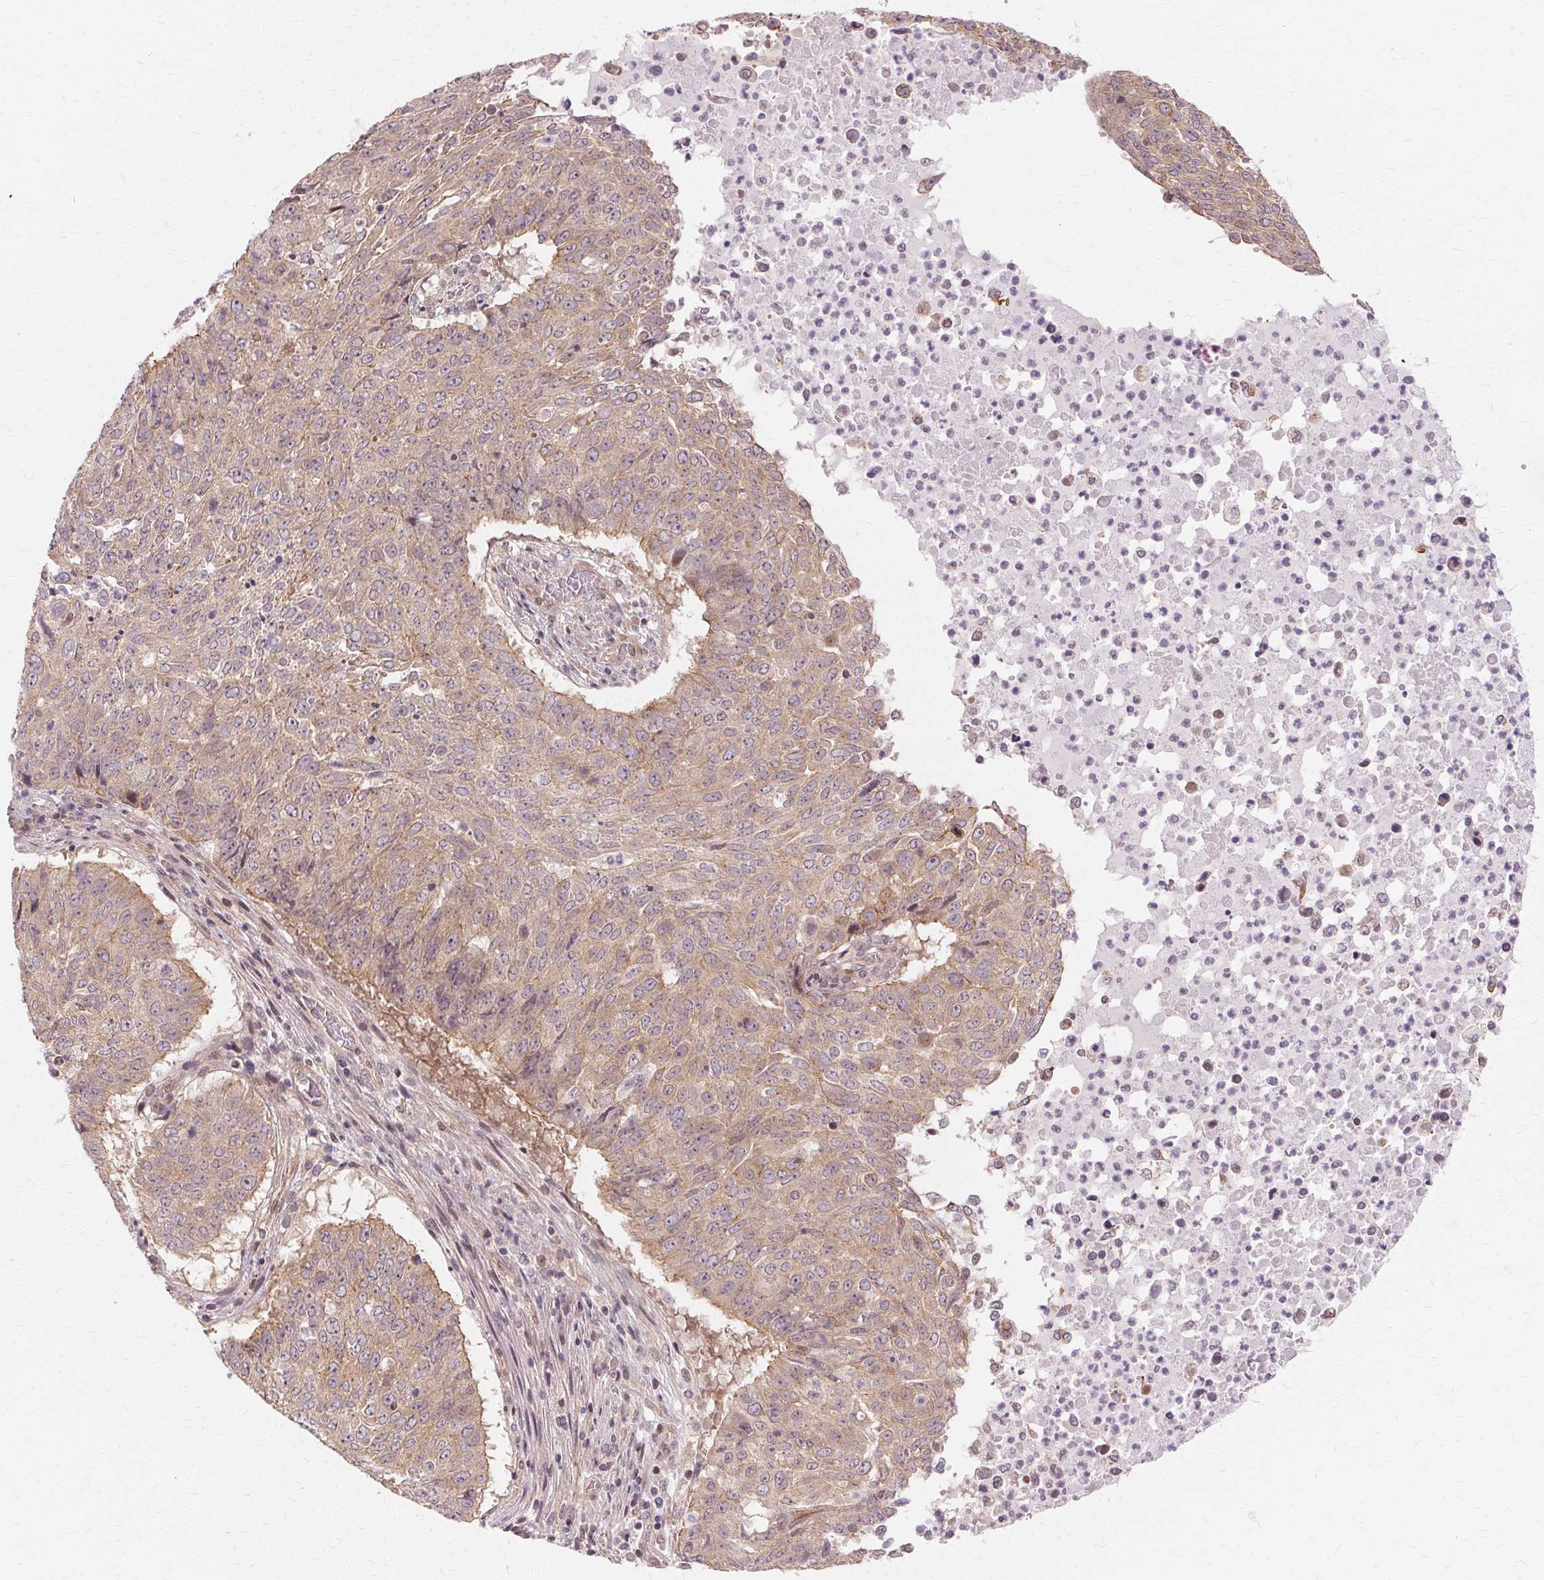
{"staining": {"intensity": "weak", "quantity": "25%-75%", "location": "cytoplasmic/membranous"}, "tissue": "lung cancer", "cell_type": "Tumor cells", "image_type": "cancer", "snomed": [{"axis": "morphology", "description": "Normal tissue, NOS"}, {"axis": "morphology", "description": "Squamous cell carcinoma, NOS"}, {"axis": "topography", "description": "Bronchus"}, {"axis": "topography", "description": "Lung"}], "caption": "Protein expression analysis of lung squamous cell carcinoma demonstrates weak cytoplasmic/membranous staining in about 25%-75% of tumor cells.", "gene": "USP8", "patient": {"sex": "male", "age": 64}}